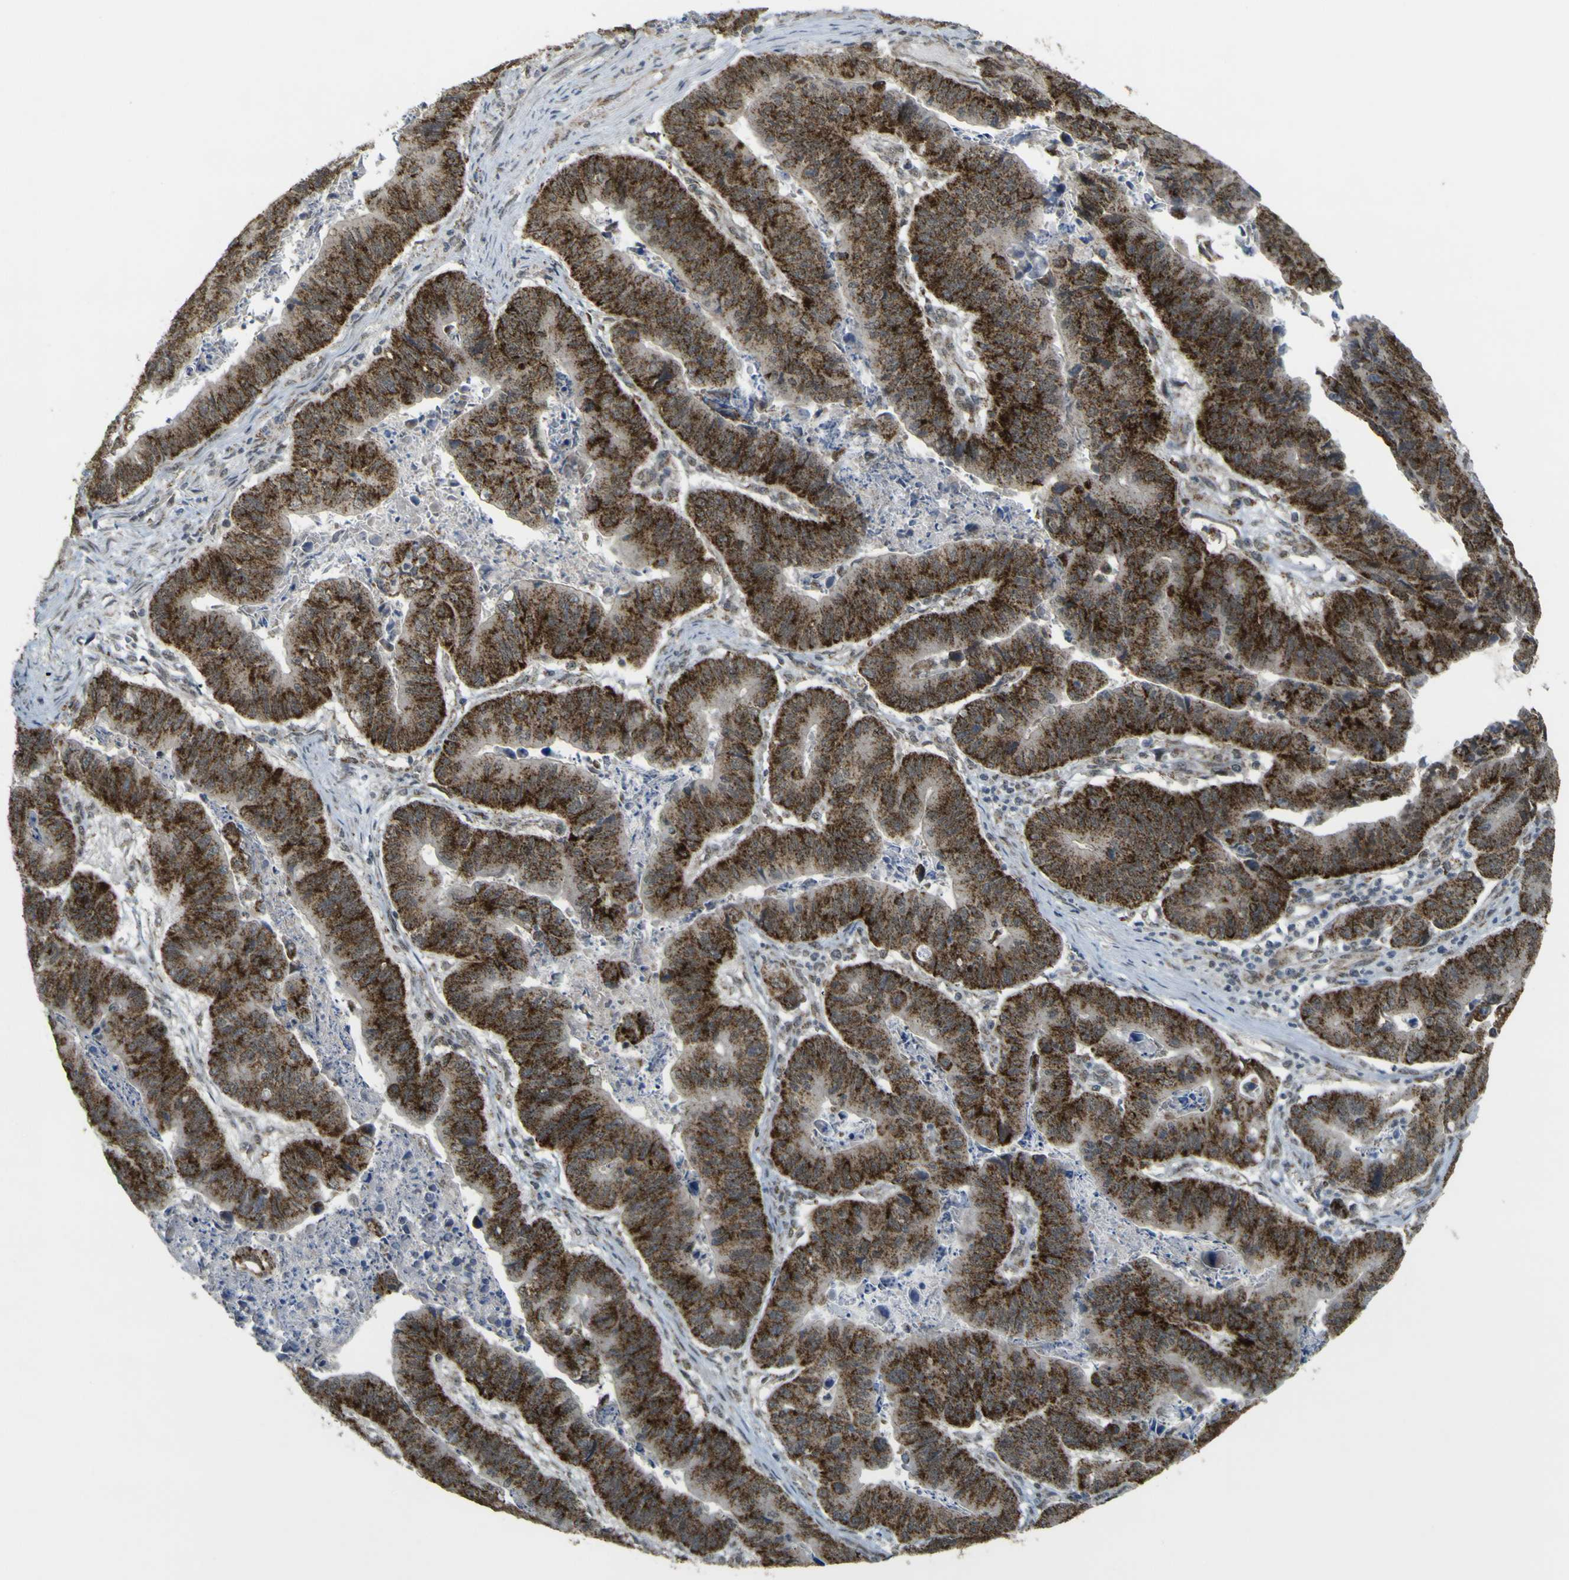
{"staining": {"intensity": "strong", "quantity": ">75%", "location": "cytoplasmic/membranous"}, "tissue": "stomach cancer", "cell_type": "Tumor cells", "image_type": "cancer", "snomed": [{"axis": "morphology", "description": "Adenocarcinoma, NOS"}, {"axis": "topography", "description": "Stomach, lower"}], "caption": "This is a histology image of IHC staining of stomach cancer (adenocarcinoma), which shows strong staining in the cytoplasmic/membranous of tumor cells.", "gene": "ACBD5", "patient": {"sex": "male", "age": 77}}